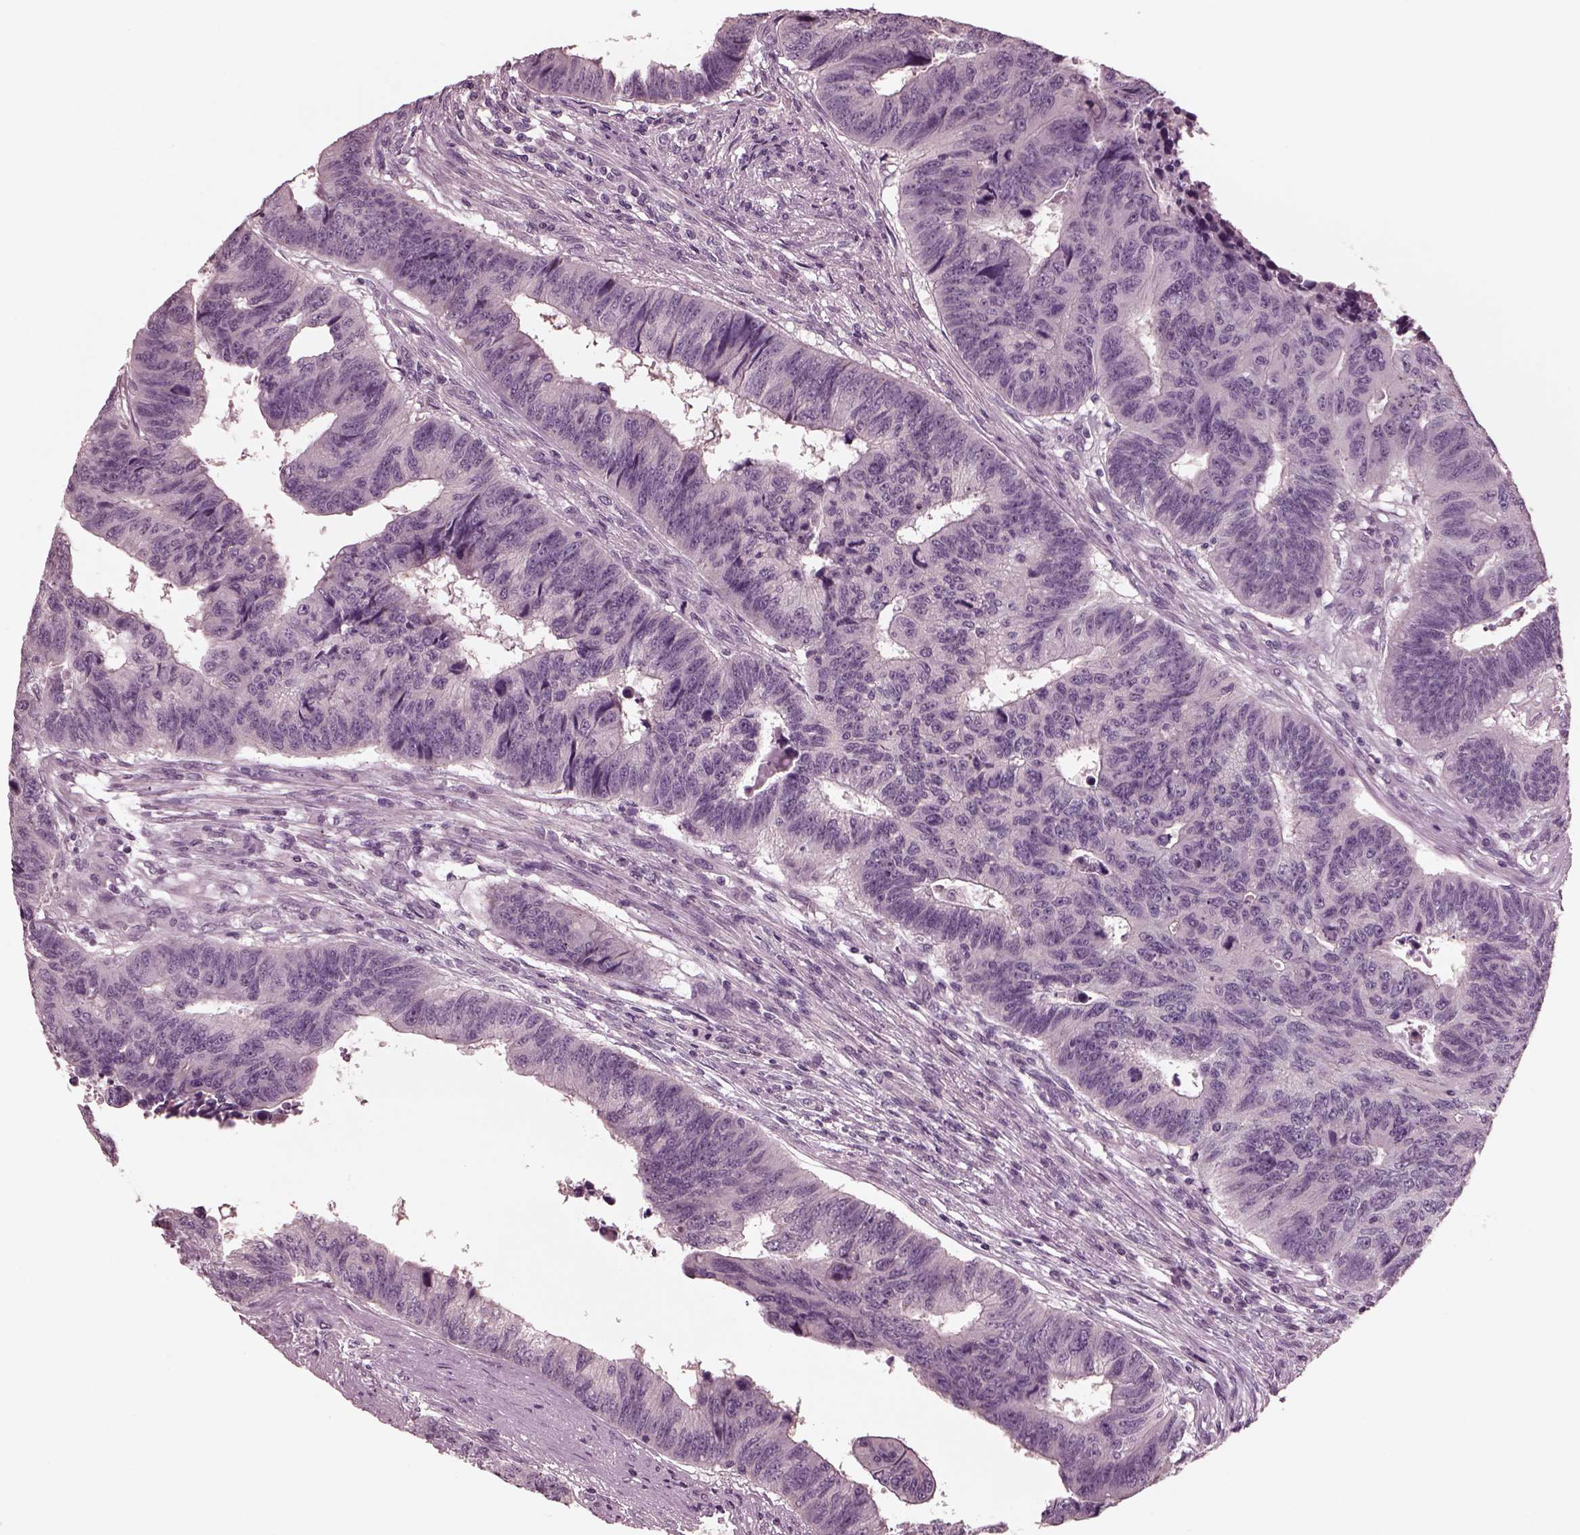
{"staining": {"intensity": "negative", "quantity": "none", "location": "none"}, "tissue": "colorectal cancer", "cell_type": "Tumor cells", "image_type": "cancer", "snomed": [{"axis": "morphology", "description": "Adenocarcinoma, NOS"}, {"axis": "topography", "description": "Rectum"}], "caption": "This histopathology image is of colorectal cancer stained with immunohistochemistry (IHC) to label a protein in brown with the nuclei are counter-stained blue. There is no expression in tumor cells.", "gene": "YY2", "patient": {"sex": "female", "age": 85}}